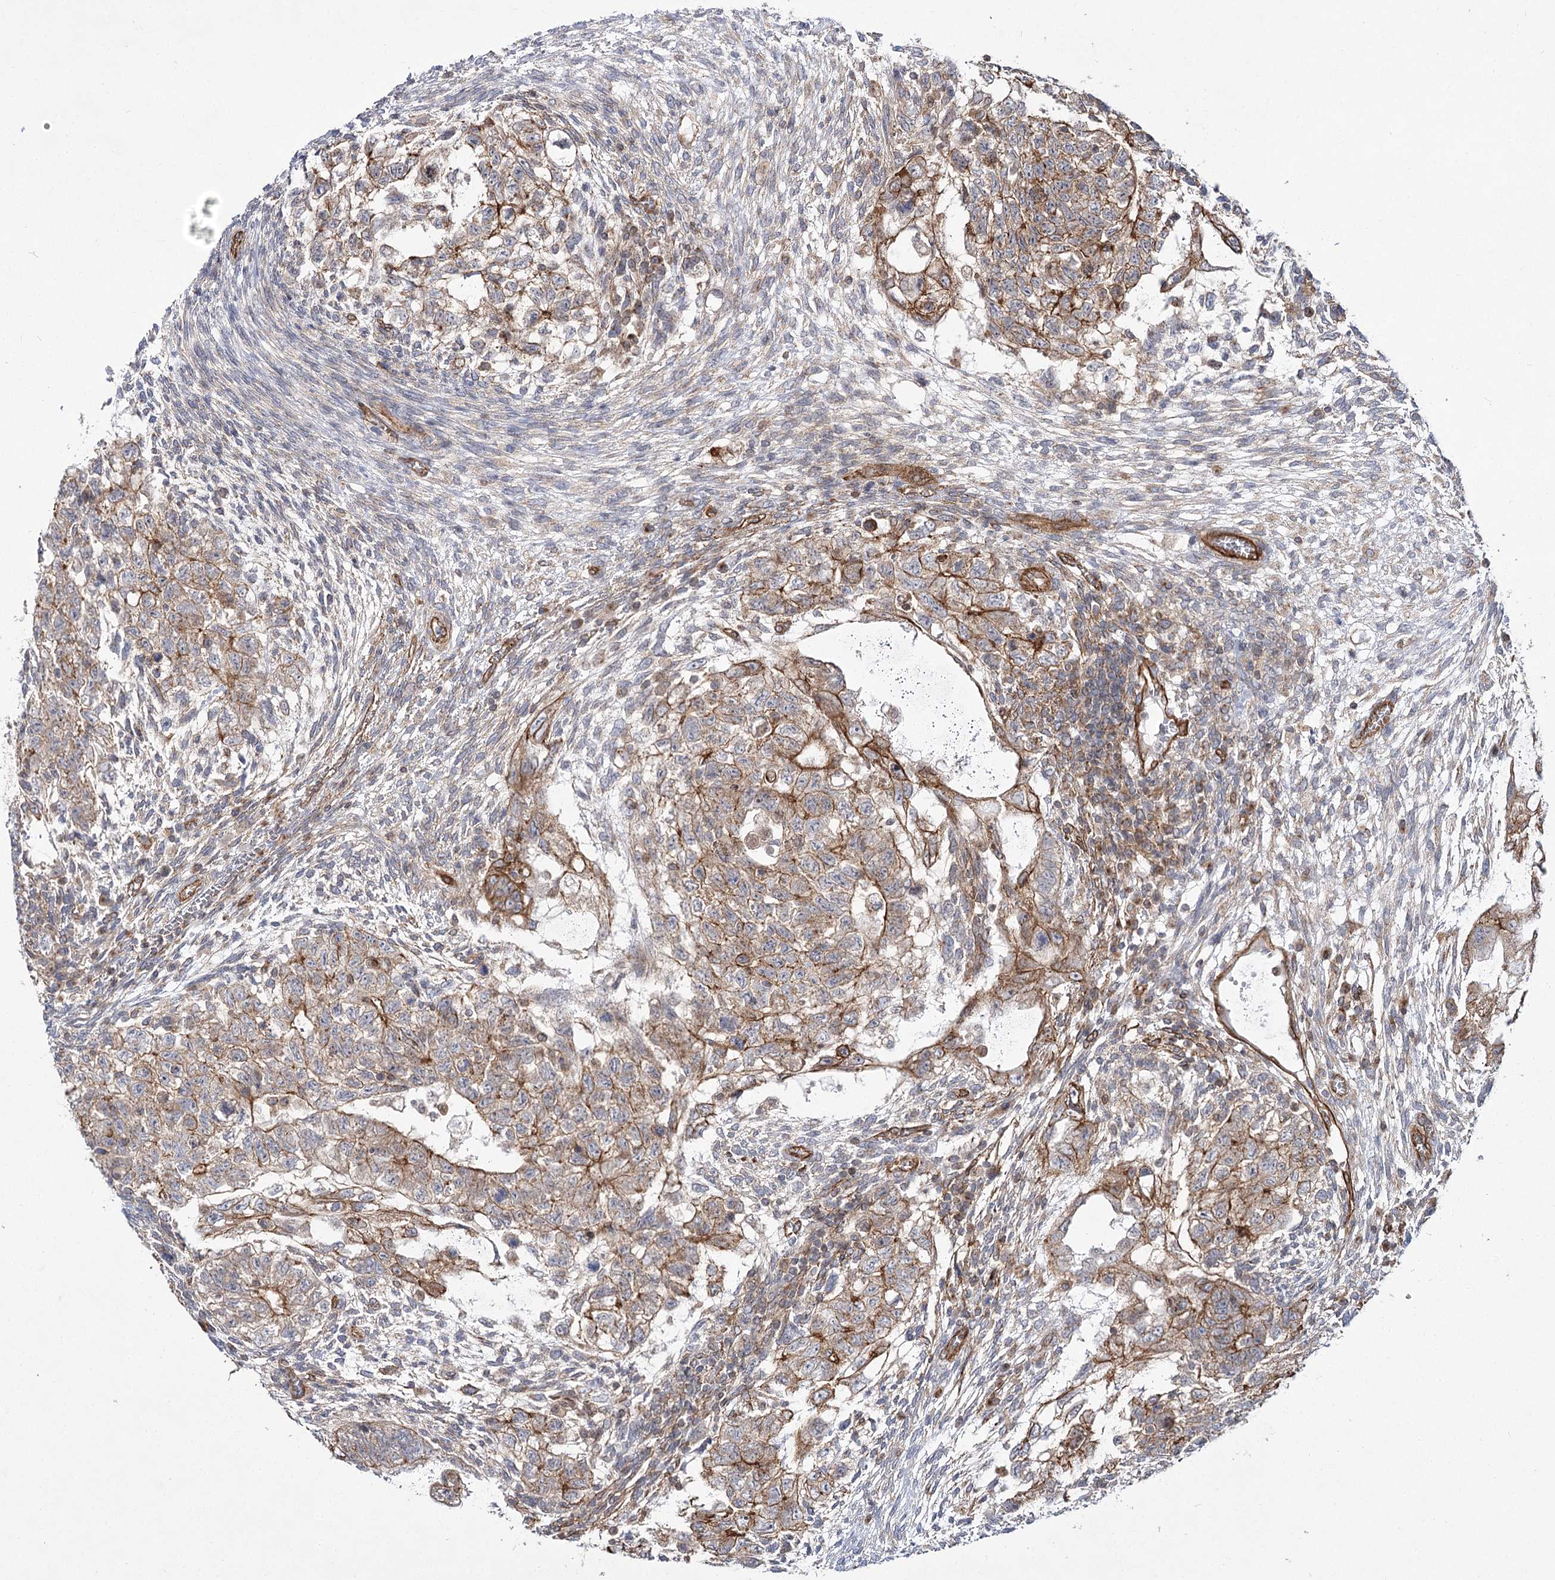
{"staining": {"intensity": "moderate", "quantity": ">75%", "location": "cytoplasmic/membranous"}, "tissue": "testis cancer", "cell_type": "Tumor cells", "image_type": "cancer", "snomed": [{"axis": "morphology", "description": "Carcinoma, Embryonal, NOS"}, {"axis": "topography", "description": "Testis"}], "caption": "There is medium levels of moderate cytoplasmic/membranous positivity in tumor cells of embryonal carcinoma (testis), as demonstrated by immunohistochemical staining (brown color).", "gene": "SH3BP5L", "patient": {"sex": "male", "age": 37}}